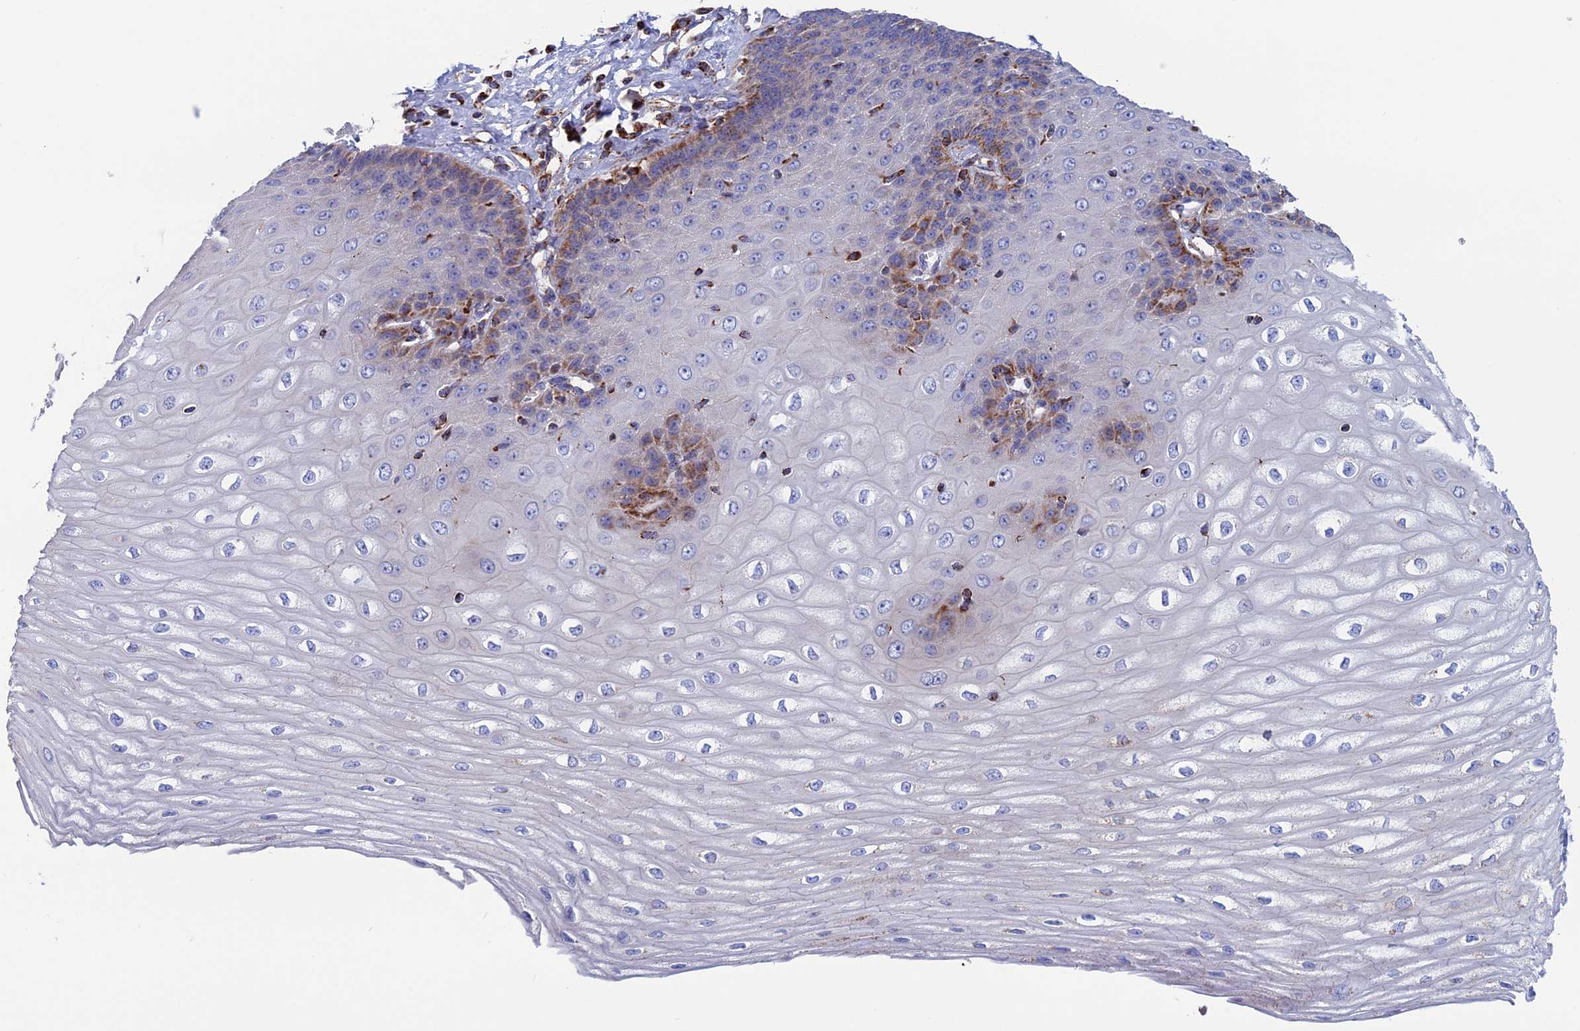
{"staining": {"intensity": "moderate", "quantity": "25%-75%", "location": "cytoplasmic/membranous"}, "tissue": "esophagus", "cell_type": "Squamous epithelial cells", "image_type": "normal", "snomed": [{"axis": "morphology", "description": "Normal tissue, NOS"}, {"axis": "topography", "description": "Esophagus"}], "caption": "Protein staining shows moderate cytoplasmic/membranous expression in approximately 25%-75% of squamous epithelial cells in benign esophagus.", "gene": "WDR83", "patient": {"sex": "male", "age": 60}}